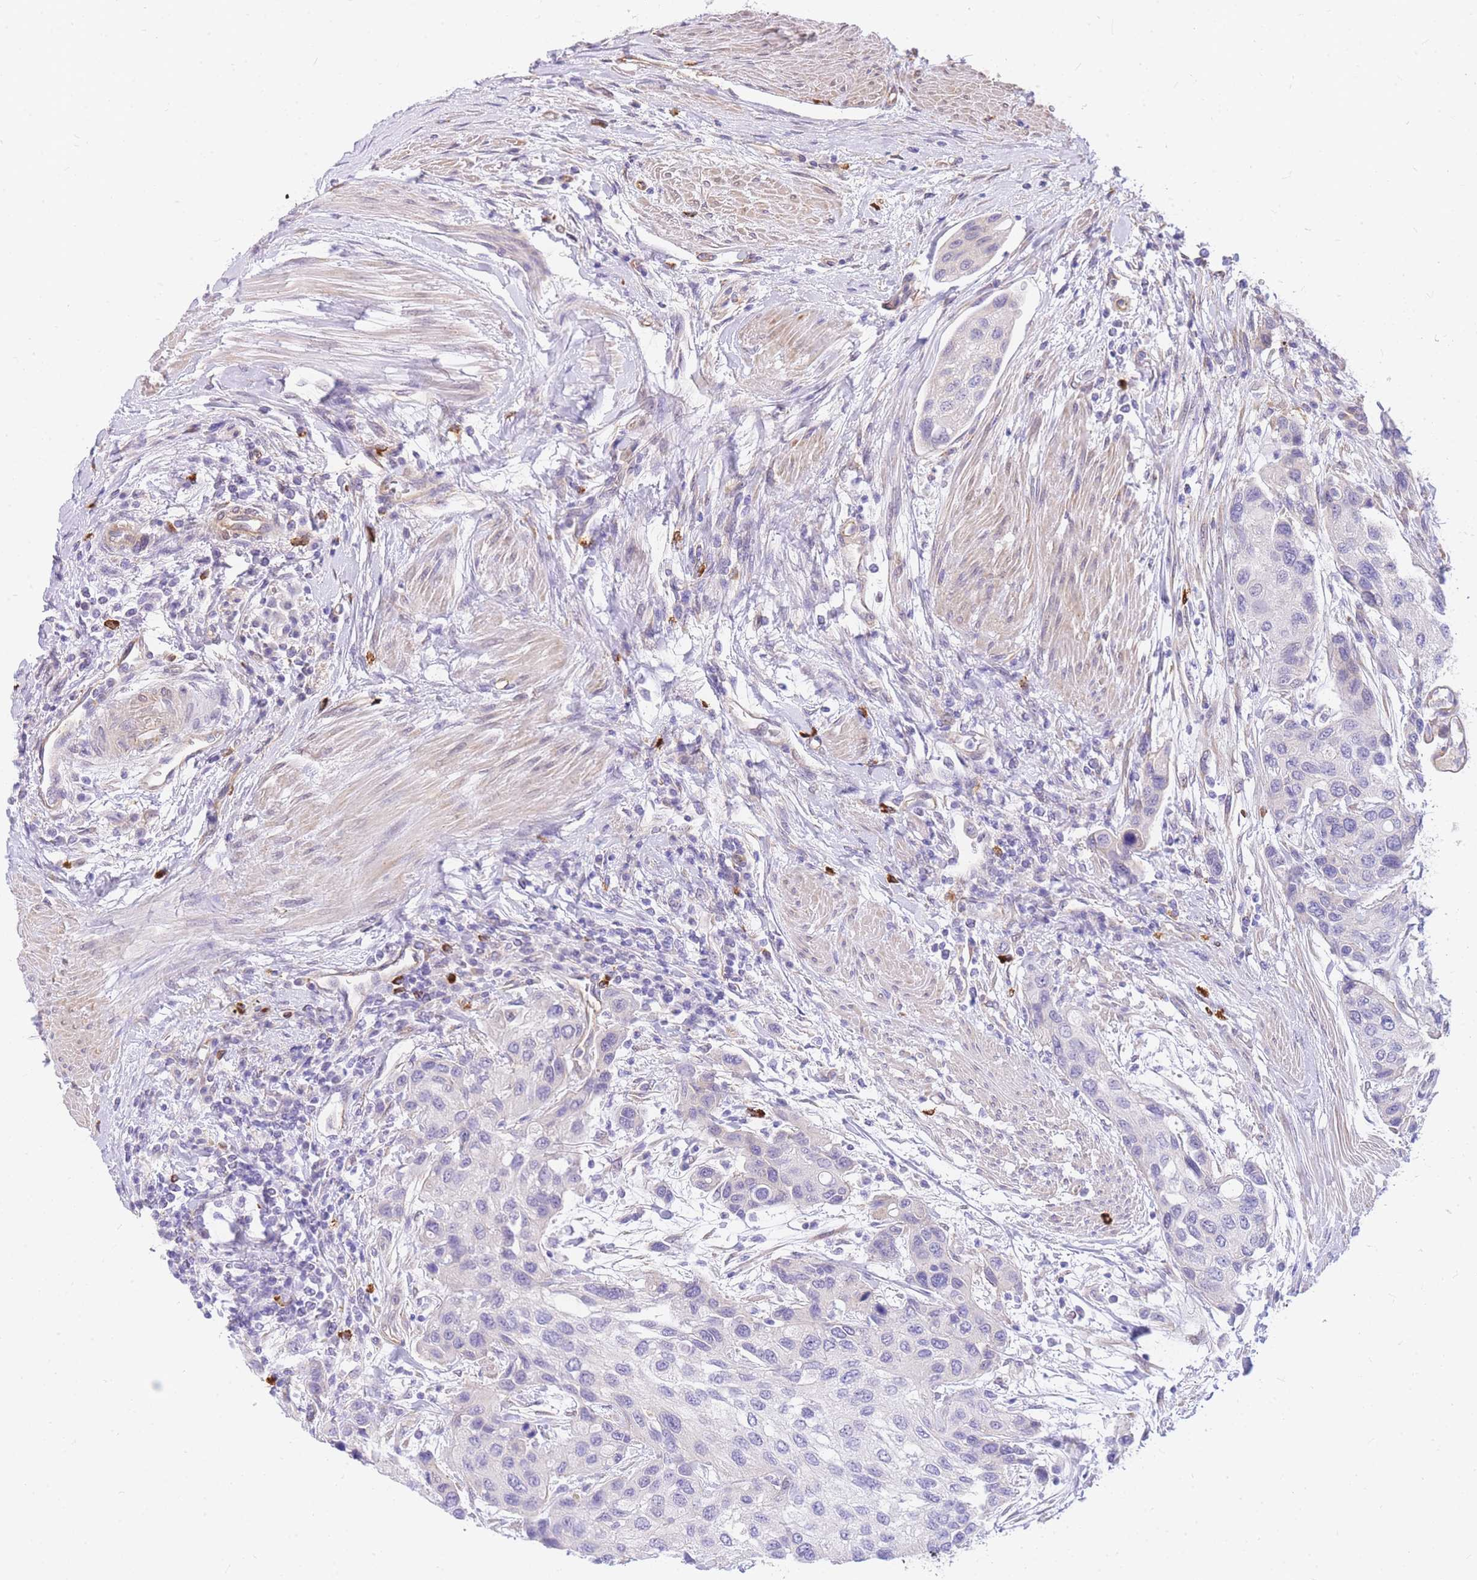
{"staining": {"intensity": "negative", "quantity": "none", "location": "none"}, "tissue": "urothelial cancer", "cell_type": "Tumor cells", "image_type": "cancer", "snomed": [{"axis": "morphology", "description": "Normal tissue, NOS"}, {"axis": "morphology", "description": "Urothelial carcinoma, High grade"}, {"axis": "topography", "description": "Vascular tissue"}, {"axis": "topography", "description": "Urinary bladder"}], "caption": "Urothelial cancer was stained to show a protein in brown. There is no significant expression in tumor cells.", "gene": "SRSF12", "patient": {"sex": "female", "age": 56}}